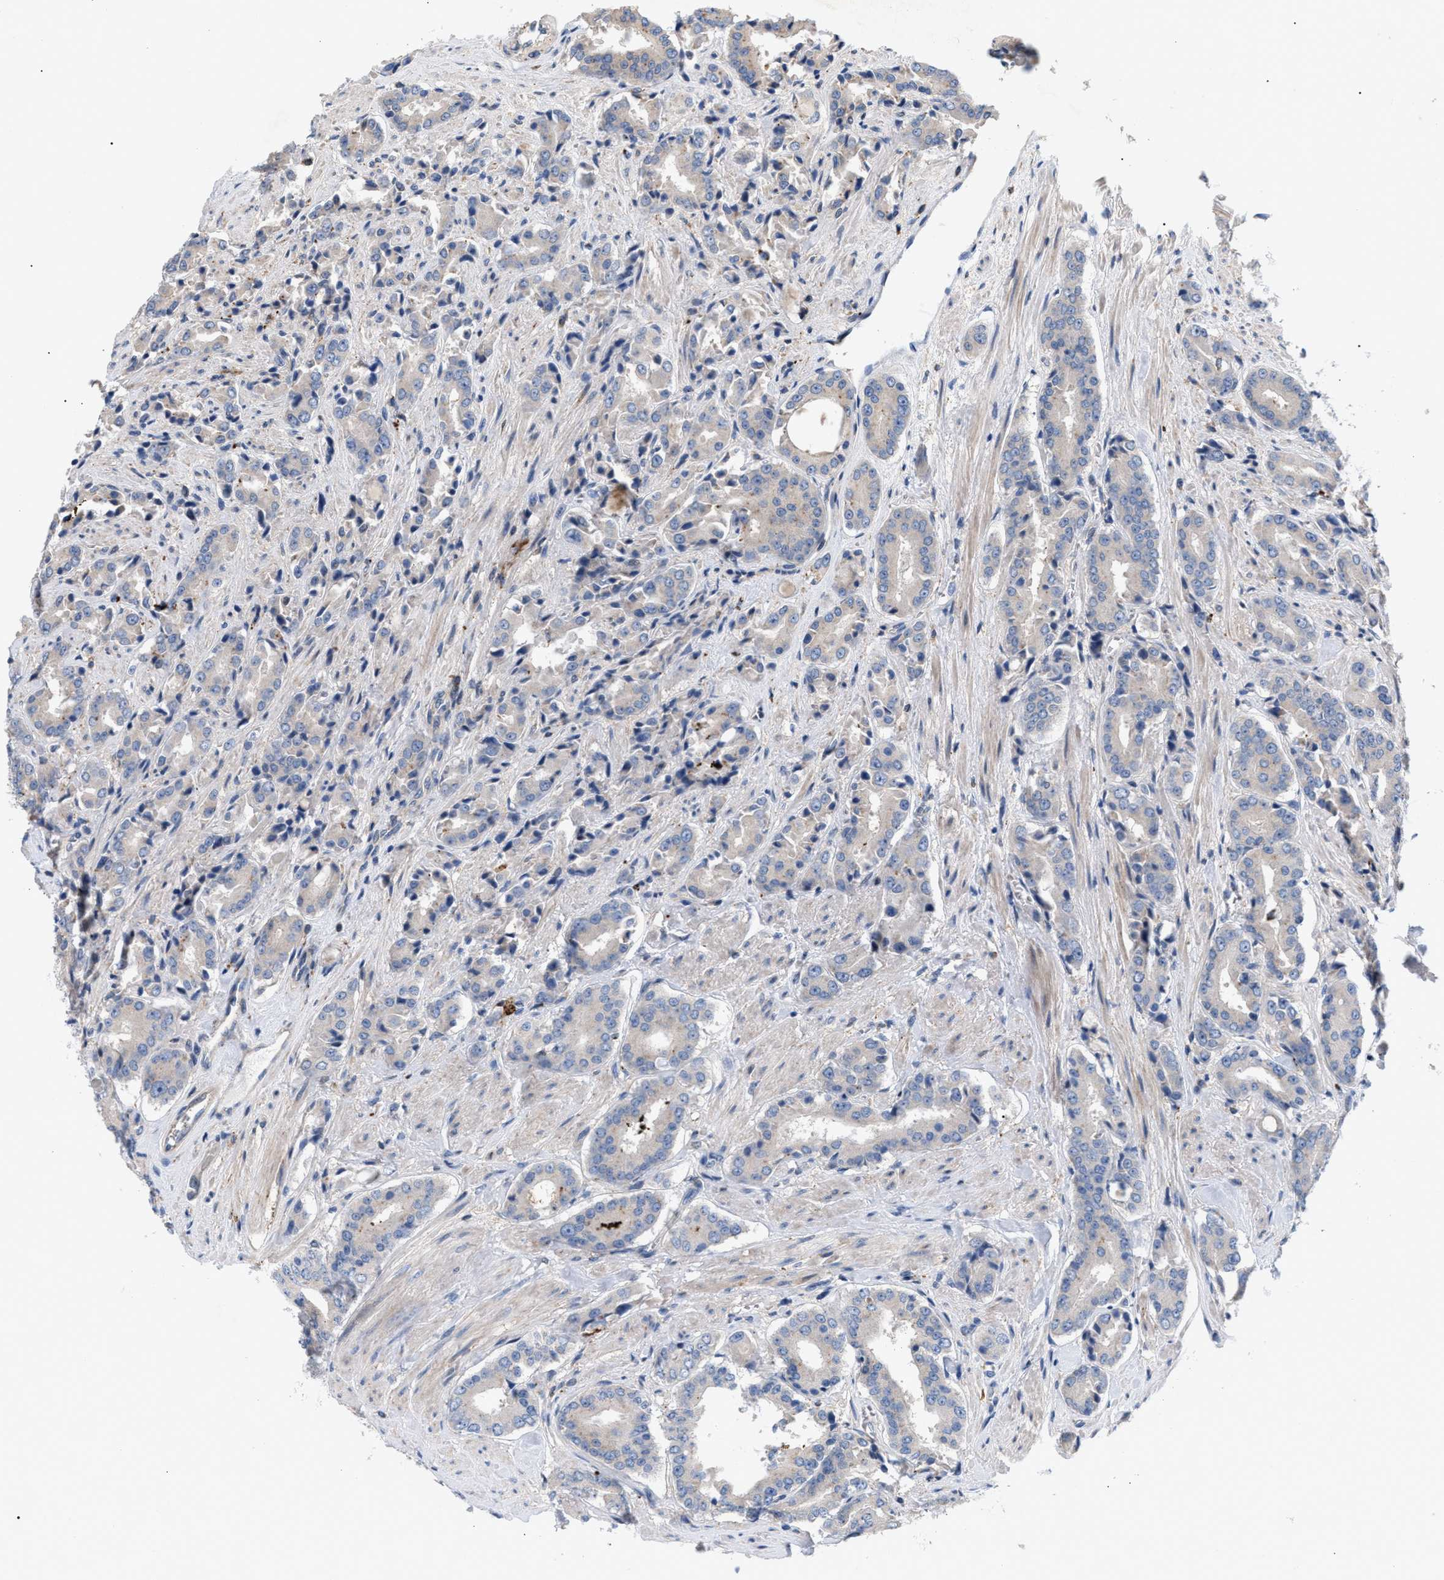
{"staining": {"intensity": "negative", "quantity": "none", "location": "none"}, "tissue": "prostate cancer", "cell_type": "Tumor cells", "image_type": "cancer", "snomed": [{"axis": "morphology", "description": "Adenocarcinoma, High grade"}, {"axis": "topography", "description": "Prostate"}], "caption": "The immunohistochemistry micrograph has no significant positivity in tumor cells of prostate cancer (adenocarcinoma (high-grade)) tissue. (DAB immunohistochemistry, high magnification).", "gene": "MBTD1", "patient": {"sex": "male", "age": 71}}